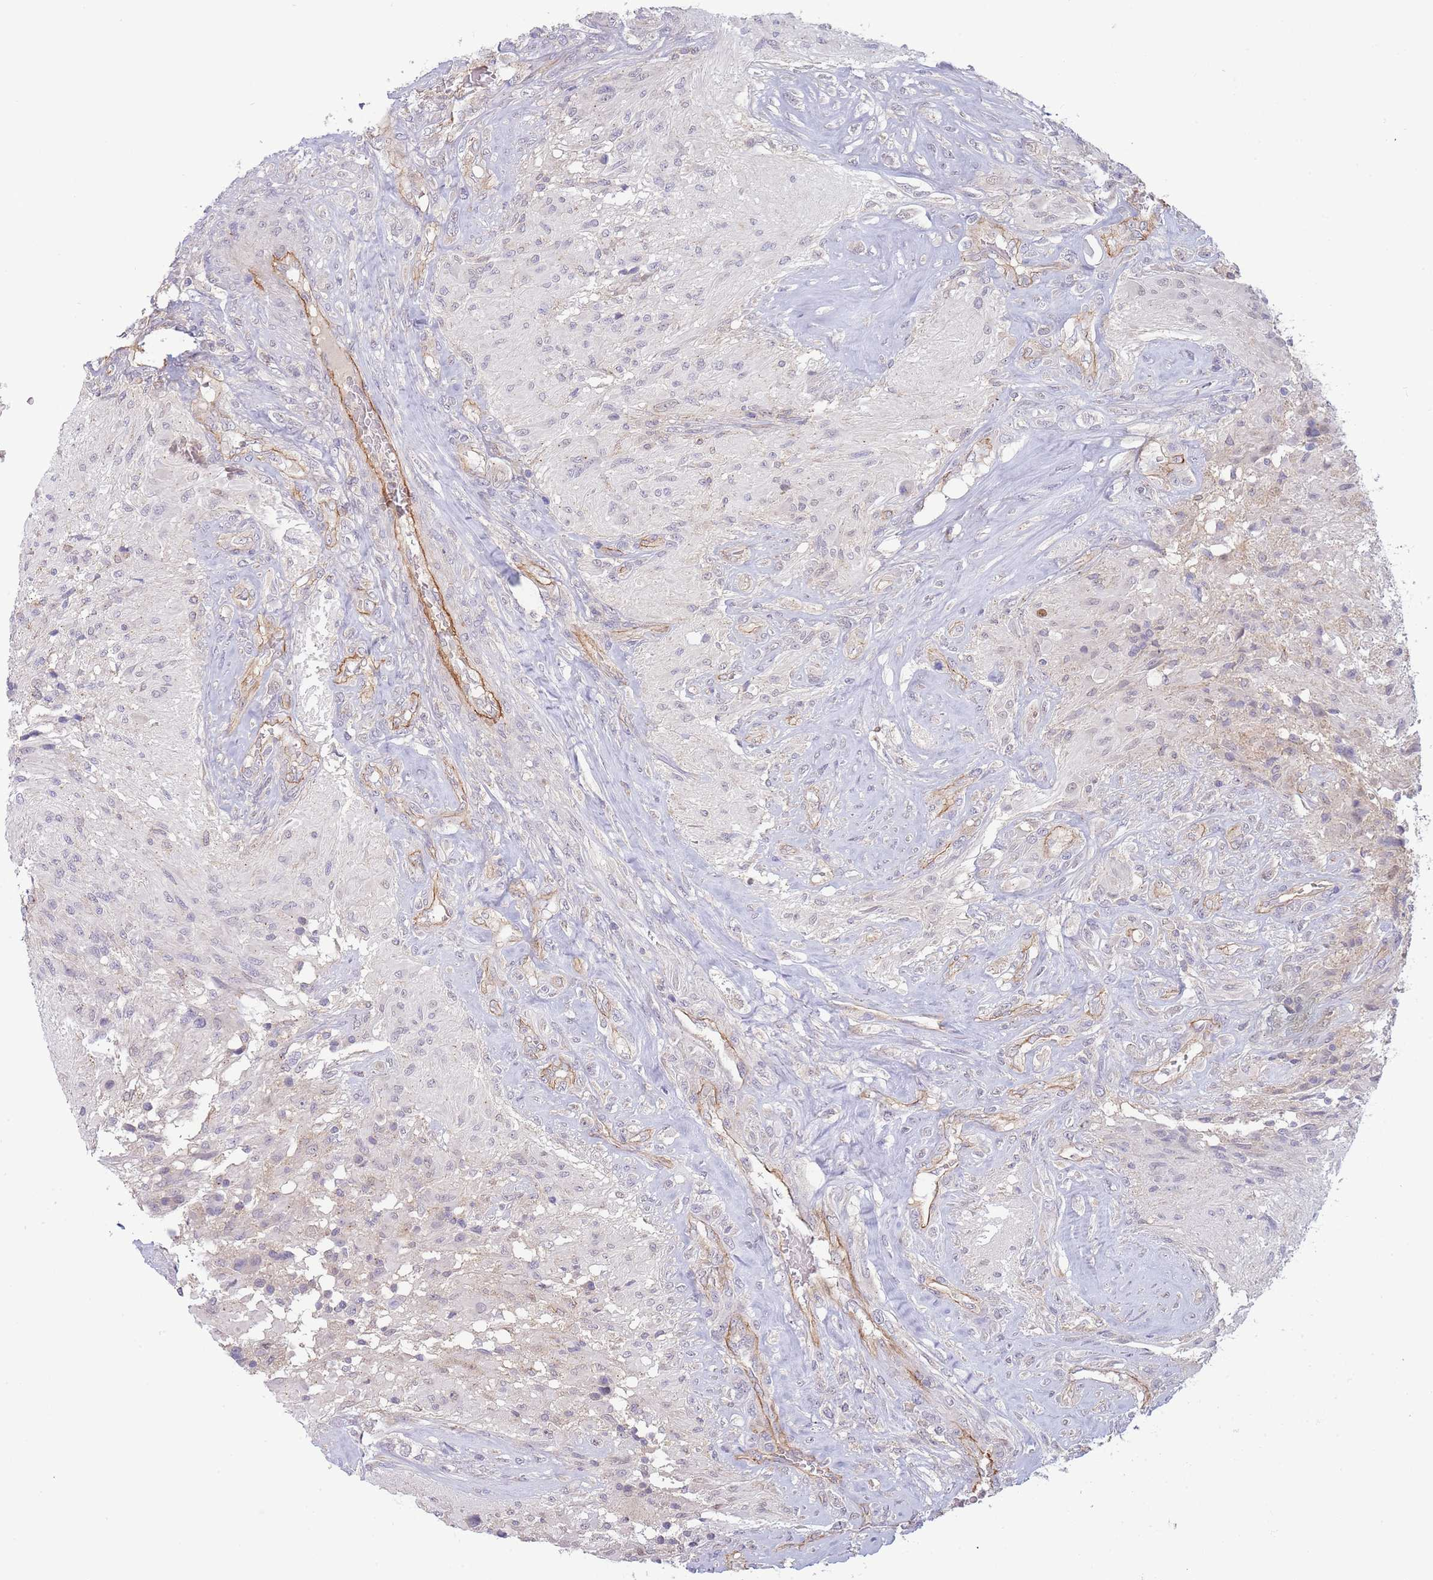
{"staining": {"intensity": "negative", "quantity": "none", "location": "none"}, "tissue": "glioma", "cell_type": "Tumor cells", "image_type": "cancer", "snomed": [{"axis": "morphology", "description": "Glioma, malignant, High grade"}, {"axis": "topography", "description": "Brain"}], "caption": "IHC of glioma reveals no expression in tumor cells. The staining was performed using DAB (3,3'-diaminobenzidine) to visualize the protein expression in brown, while the nuclei were stained in blue with hematoxylin (Magnification: 20x).", "gene": "NDUFAF5", "patient": {"sex": "male", "age": 56}}